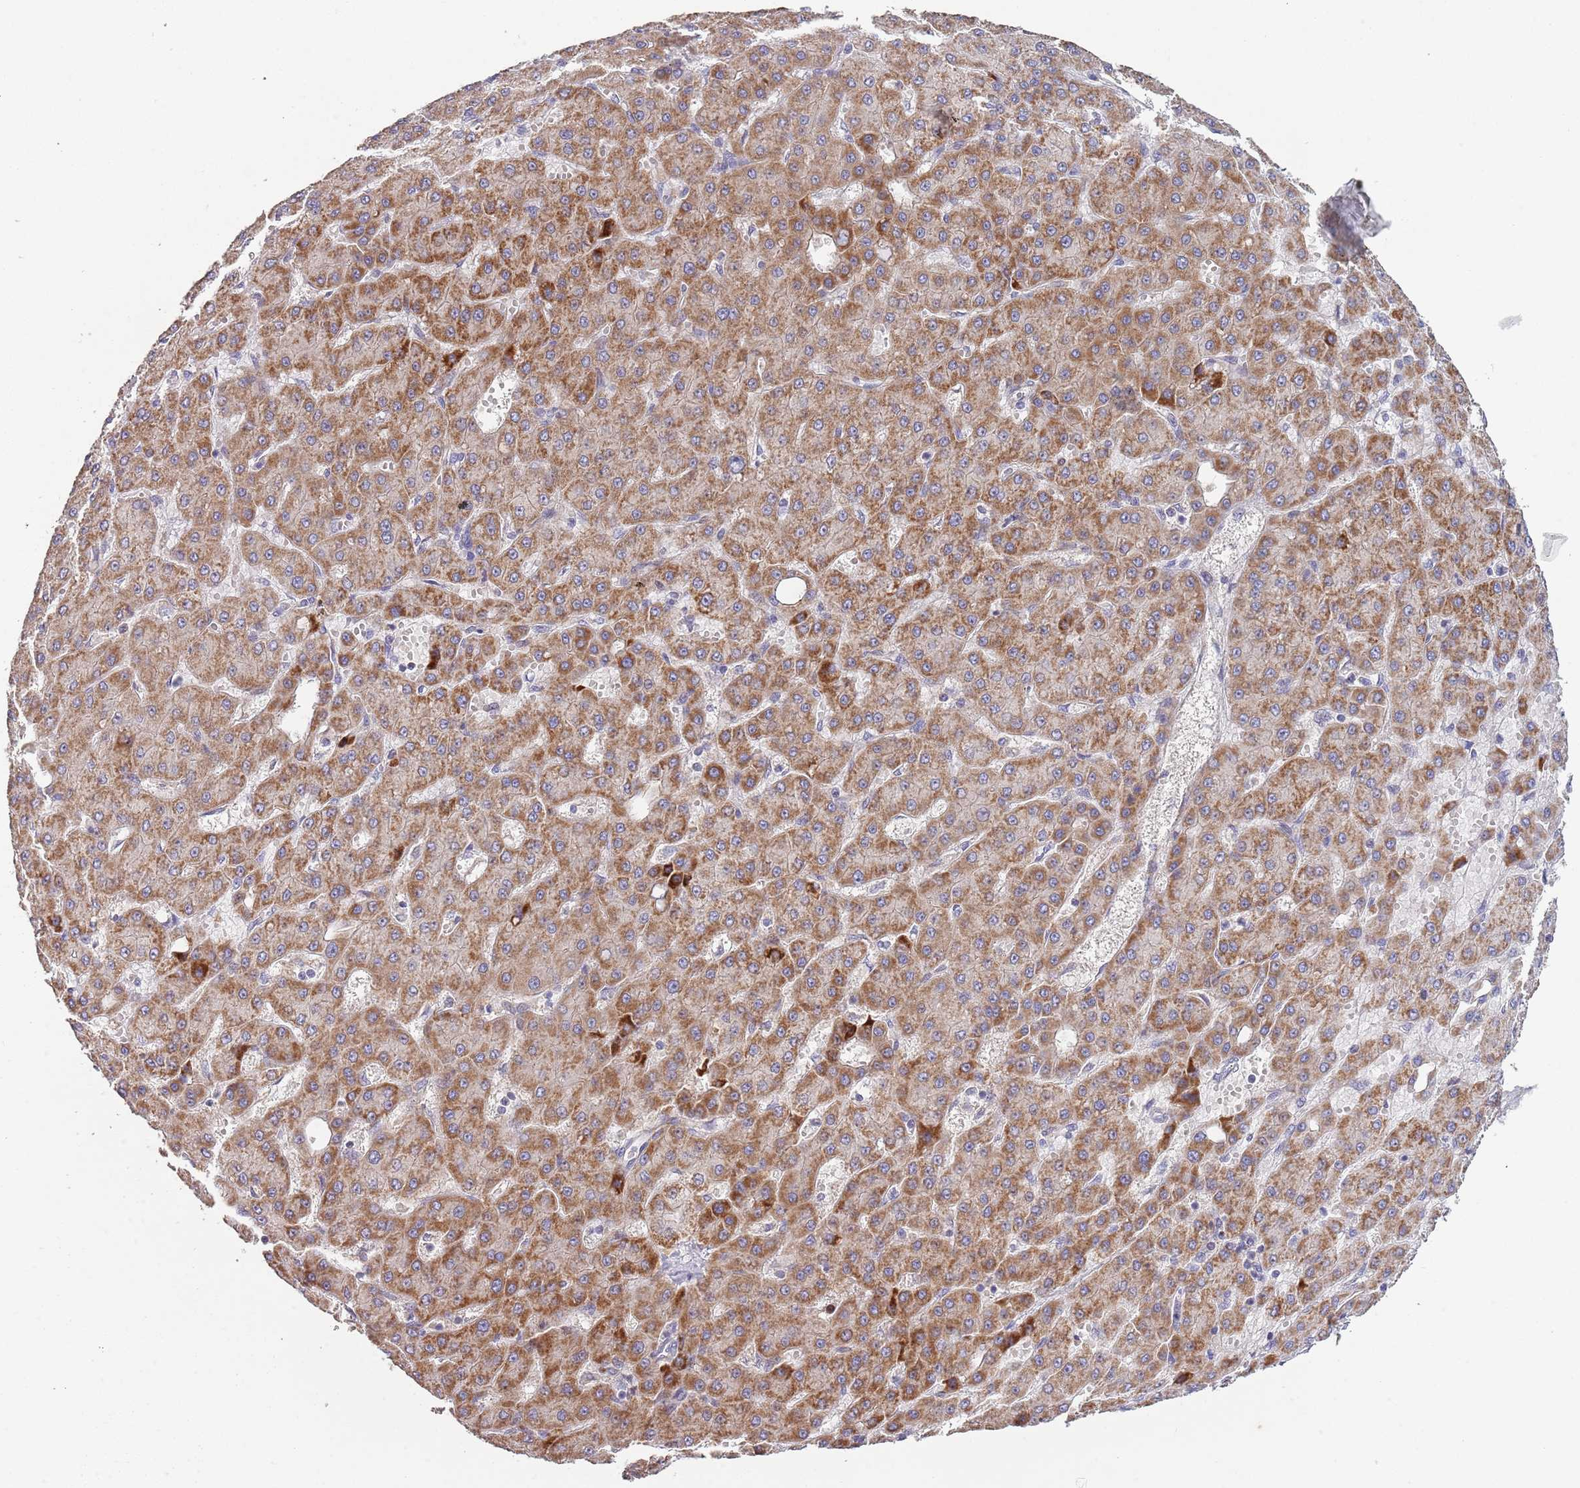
{"staining": {"intensity": "moderate", "quantity": ">75%", "location": "cytoplasmic/membranous"}, "tissue": "liver cancer", "cell_type": "Tumor cells", "image_type": "cancer", "snomed": [{"axis": "morphology", "description": "Carcinoma, Hepatocellular, NOS"}, {"axis": "topography", "description": "Liver"}], "caption": "Immunohistochemical staining of liver hepatocellular carcinoma exhibits medium levels of moderate cytoplasmic/membranous protein positivity in about >75% of tumor cells. (DAB (3,3'-diaminobenzidine) = brown stain, brightfield microscopy at high magnification).", "gene": "ABCC10", "patient": {"sex": "male", "age": 47}}